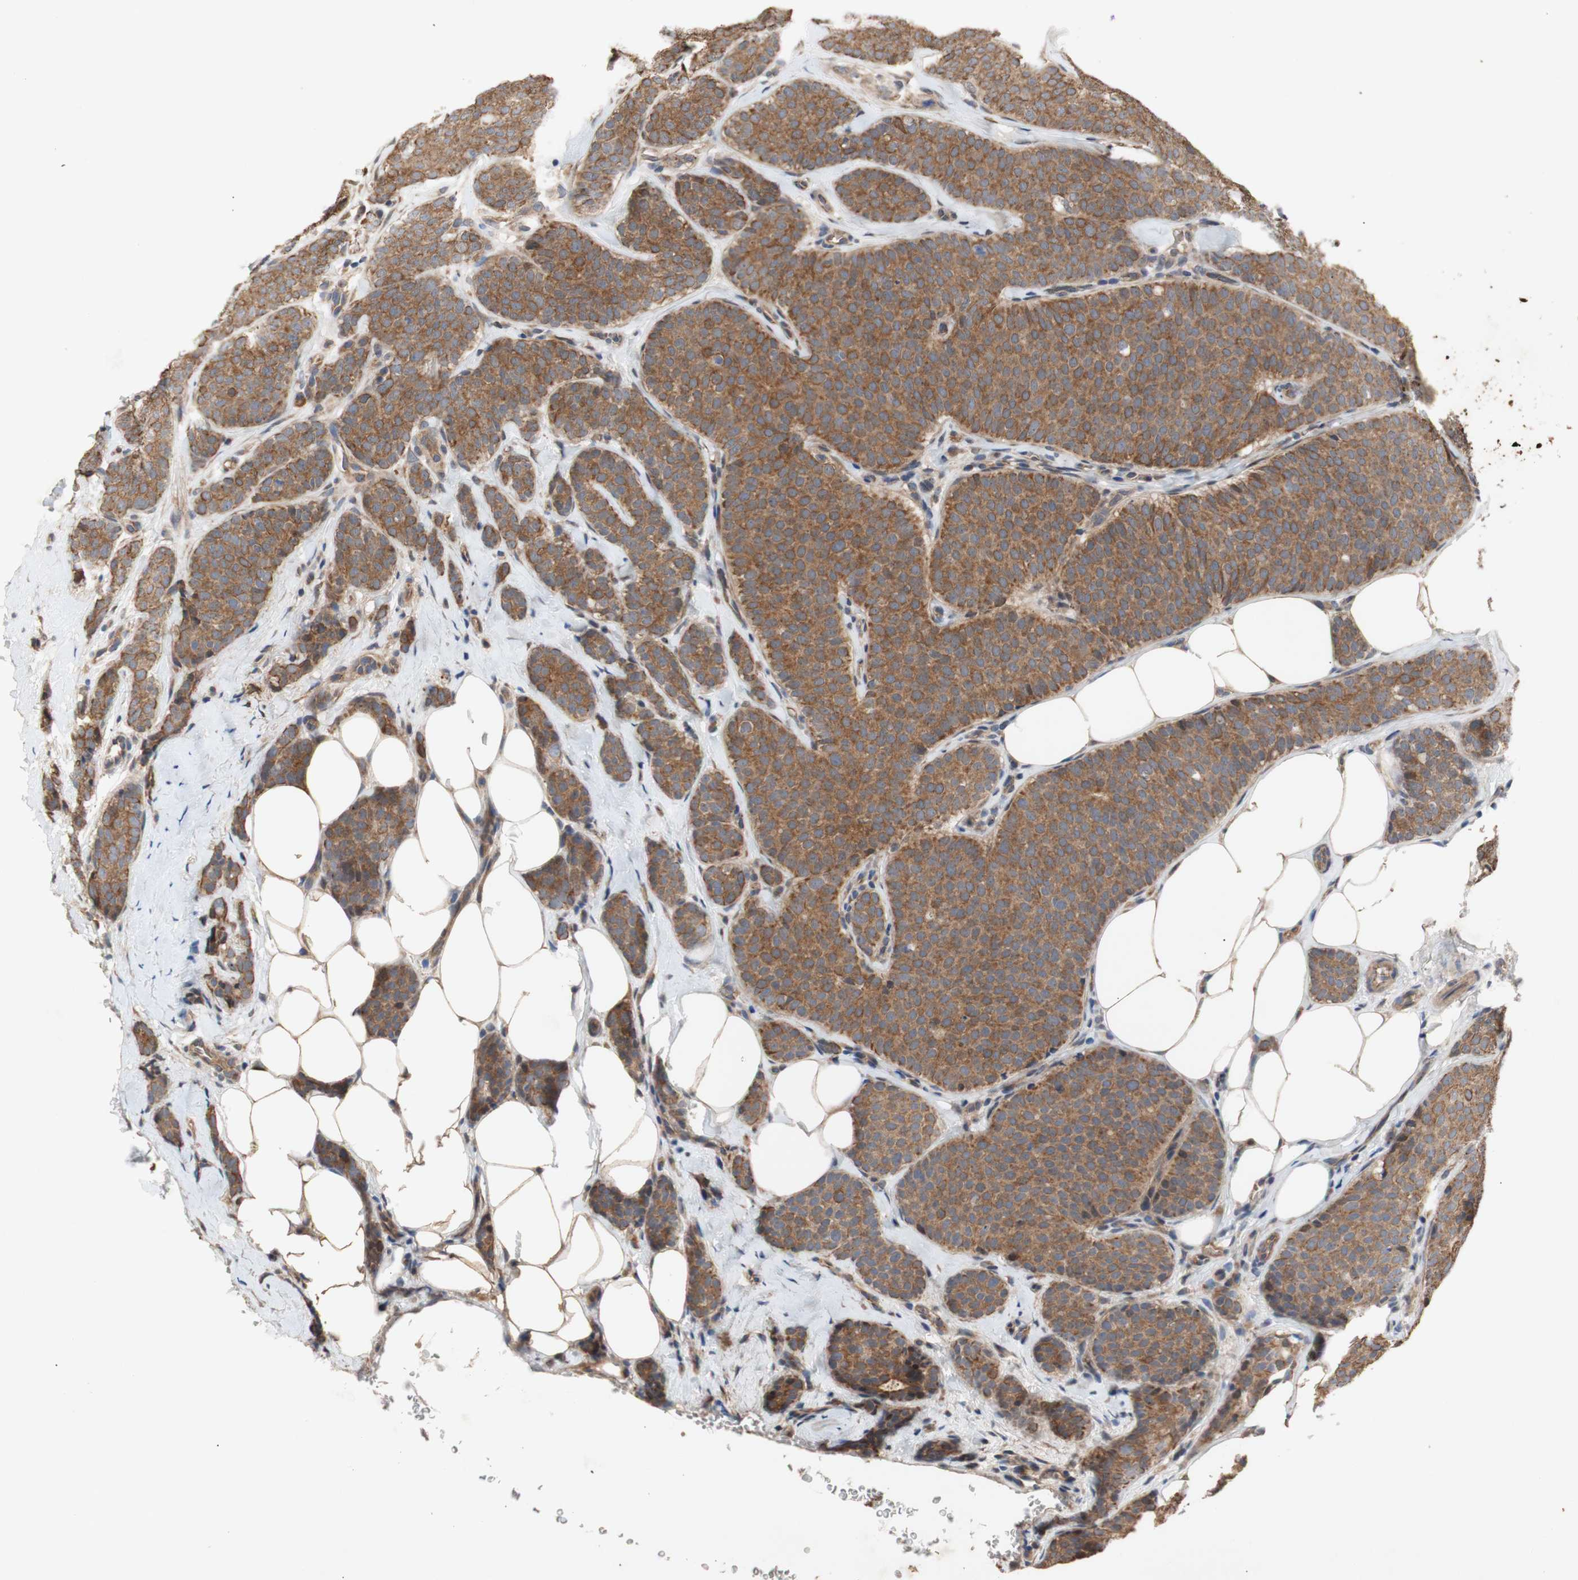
{"staining": {"intensity": "moderate", "quantity": ">75%", "location": "cytoplasmic/membranous"}, "tissue": "breast cancer", "cell_type": "Tumor cells", "image_type": "cancer", "snomed": [{"axis": "morphology", "description": "Lobular carcinoma"}, {"axis": "topography", "description": "Skin"}, {"axis": "topography", "description": "Breast"}], "caption": "Immunohistochemistry (IHC) of human breast cancer displays medium levels of moderate cytoplasmic/membranous expression in about >75% of tumor cells.", "gene": "PKN1", "patient": {"sex": "female", "age": 46}}